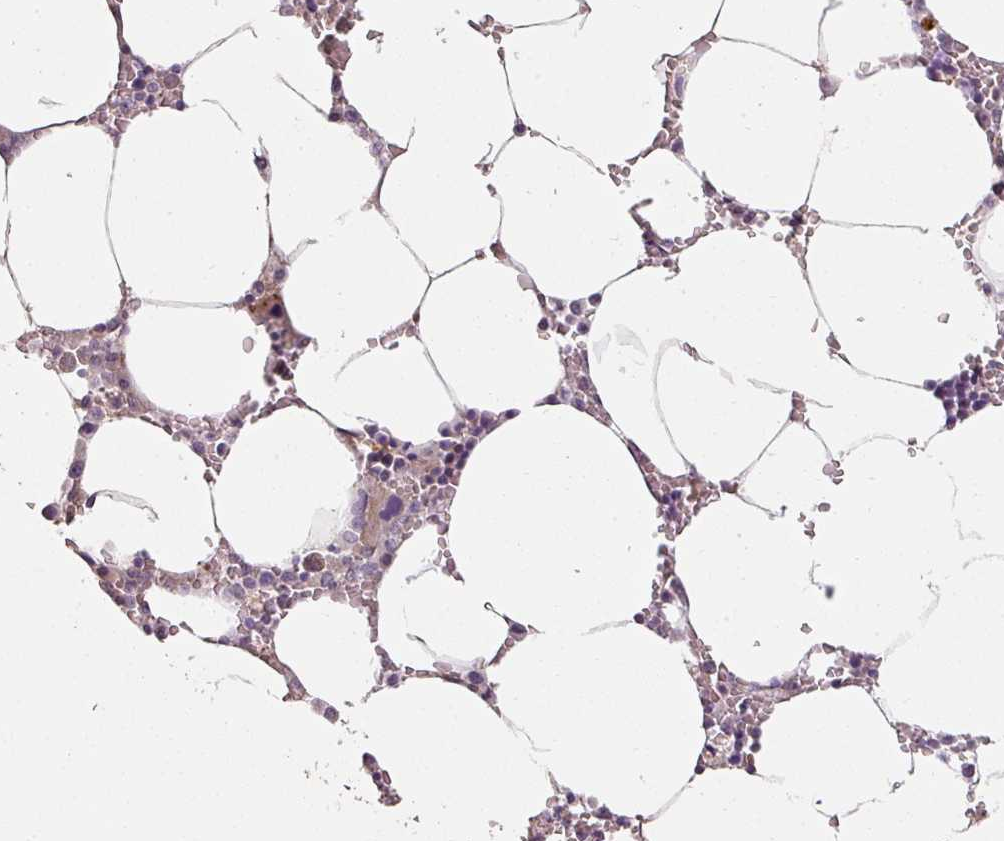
{"staining": {"intensity": "negative", "quantity": "none", "location": "none"}, "tissue": "bone marrow", "cell_type": "Hematopoietic cells", "image_type": "normal", "snomed": [{"axis": "morphology", "description": "Normal tissue, NOS"}, {"axis": "topography", "description": "Bone marrow"}], "caption": "Hematopoietic cells show no significant expression in unremarkable bone marrow. (DAB immunohistochemistry with hematoxylin counter stain).", "gene": "LYPLA1", "patient": {"sex": "male", "age": 70}}